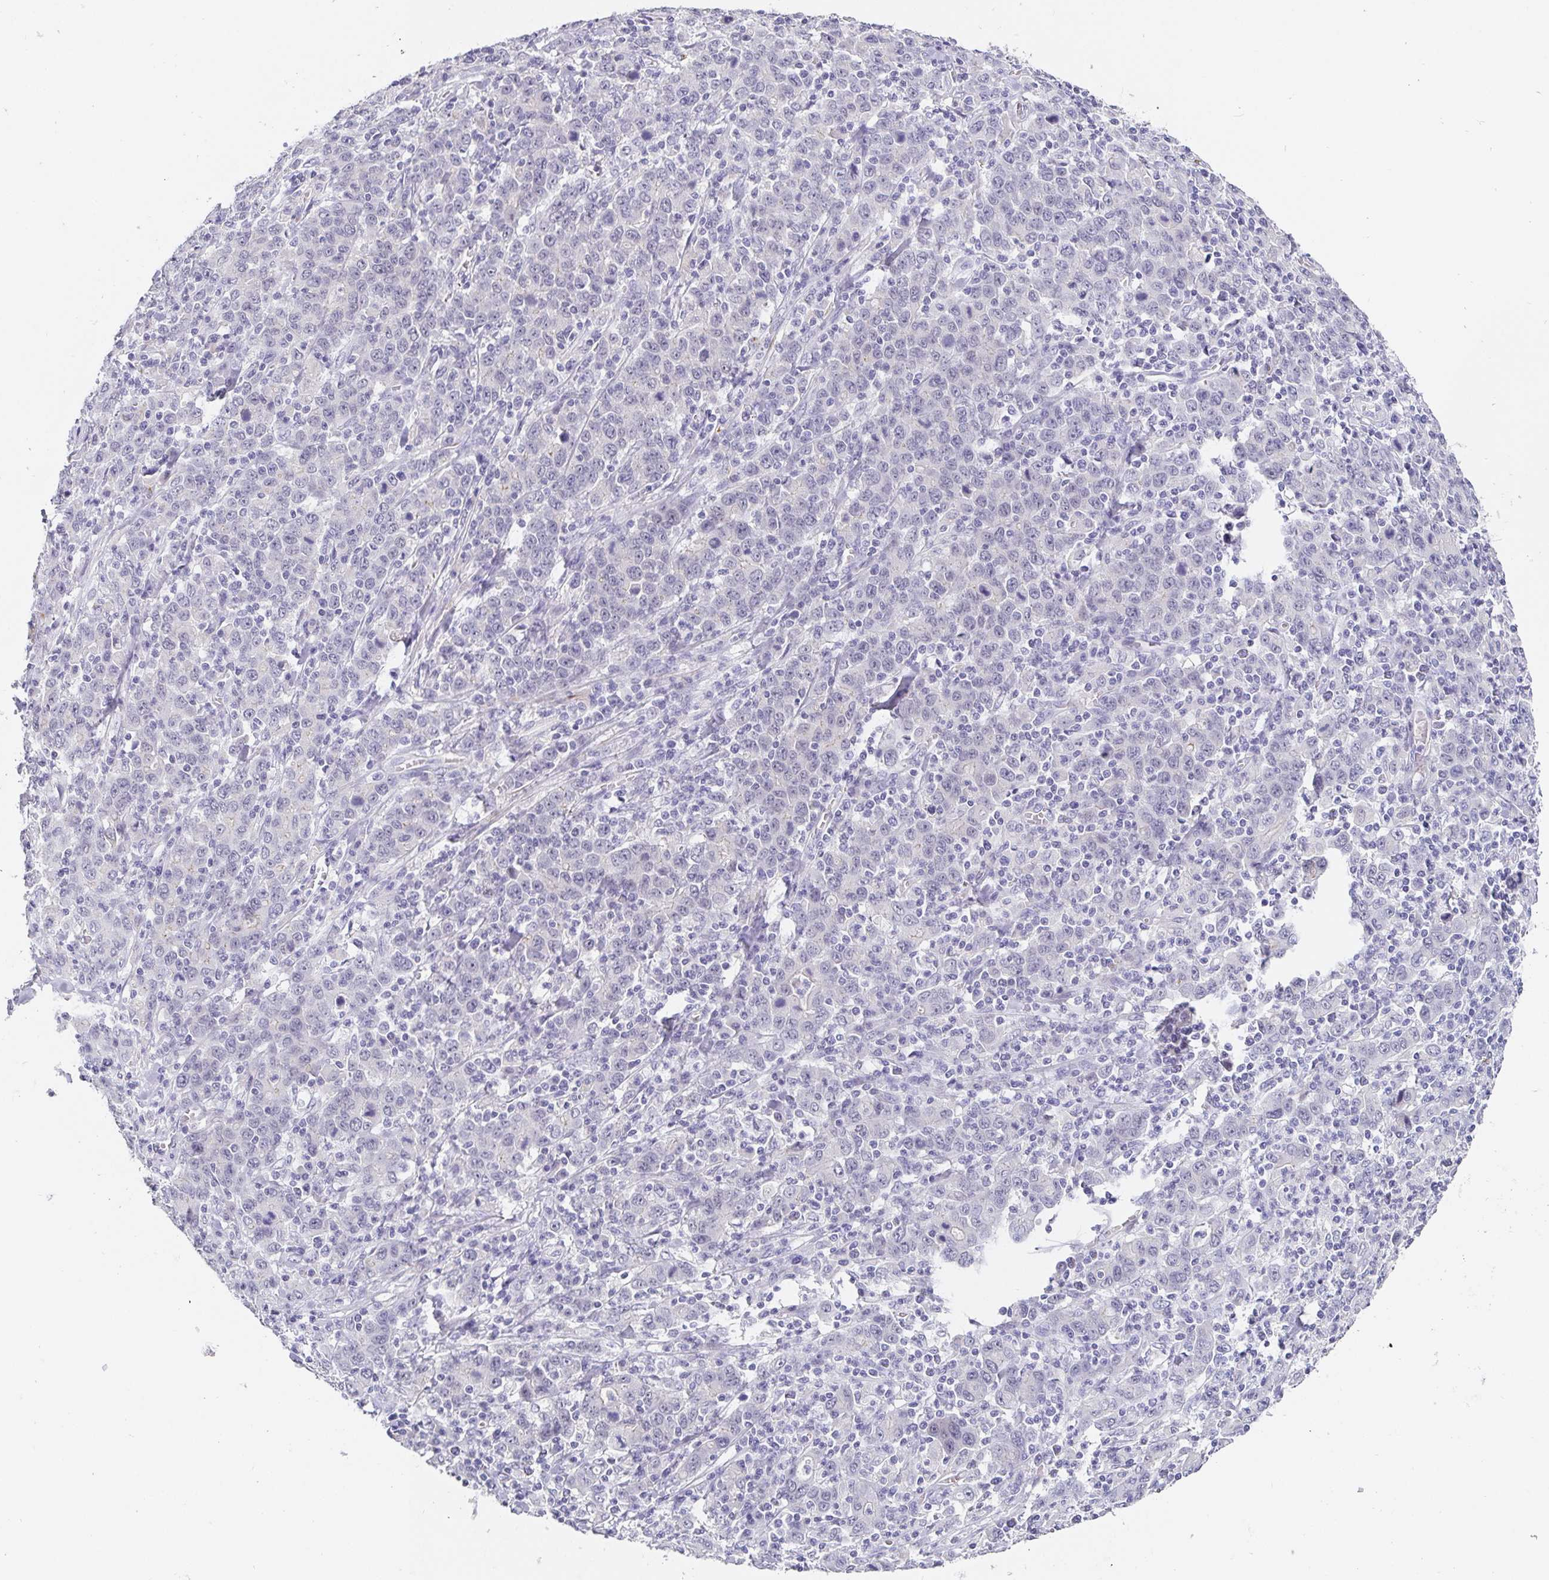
{"staining": {"intensity": "negative", "quantity": "none", "location": "none"}, "tissue": "stomach cancer", "cell_type": "Tumor cells", "image_type": "cancer", "snomed": [{"axis": "morphology", "description": "Adenocarcinoma, NOS"}, {"axis": "topography", "description": "Stomach, upper"}], "caption": "An image of human stomach cancer (adenocarcinoma) is negative for staining in tumor cells.", "gene": "PDX1", "patient": {"sex": "male", "age": 69}}